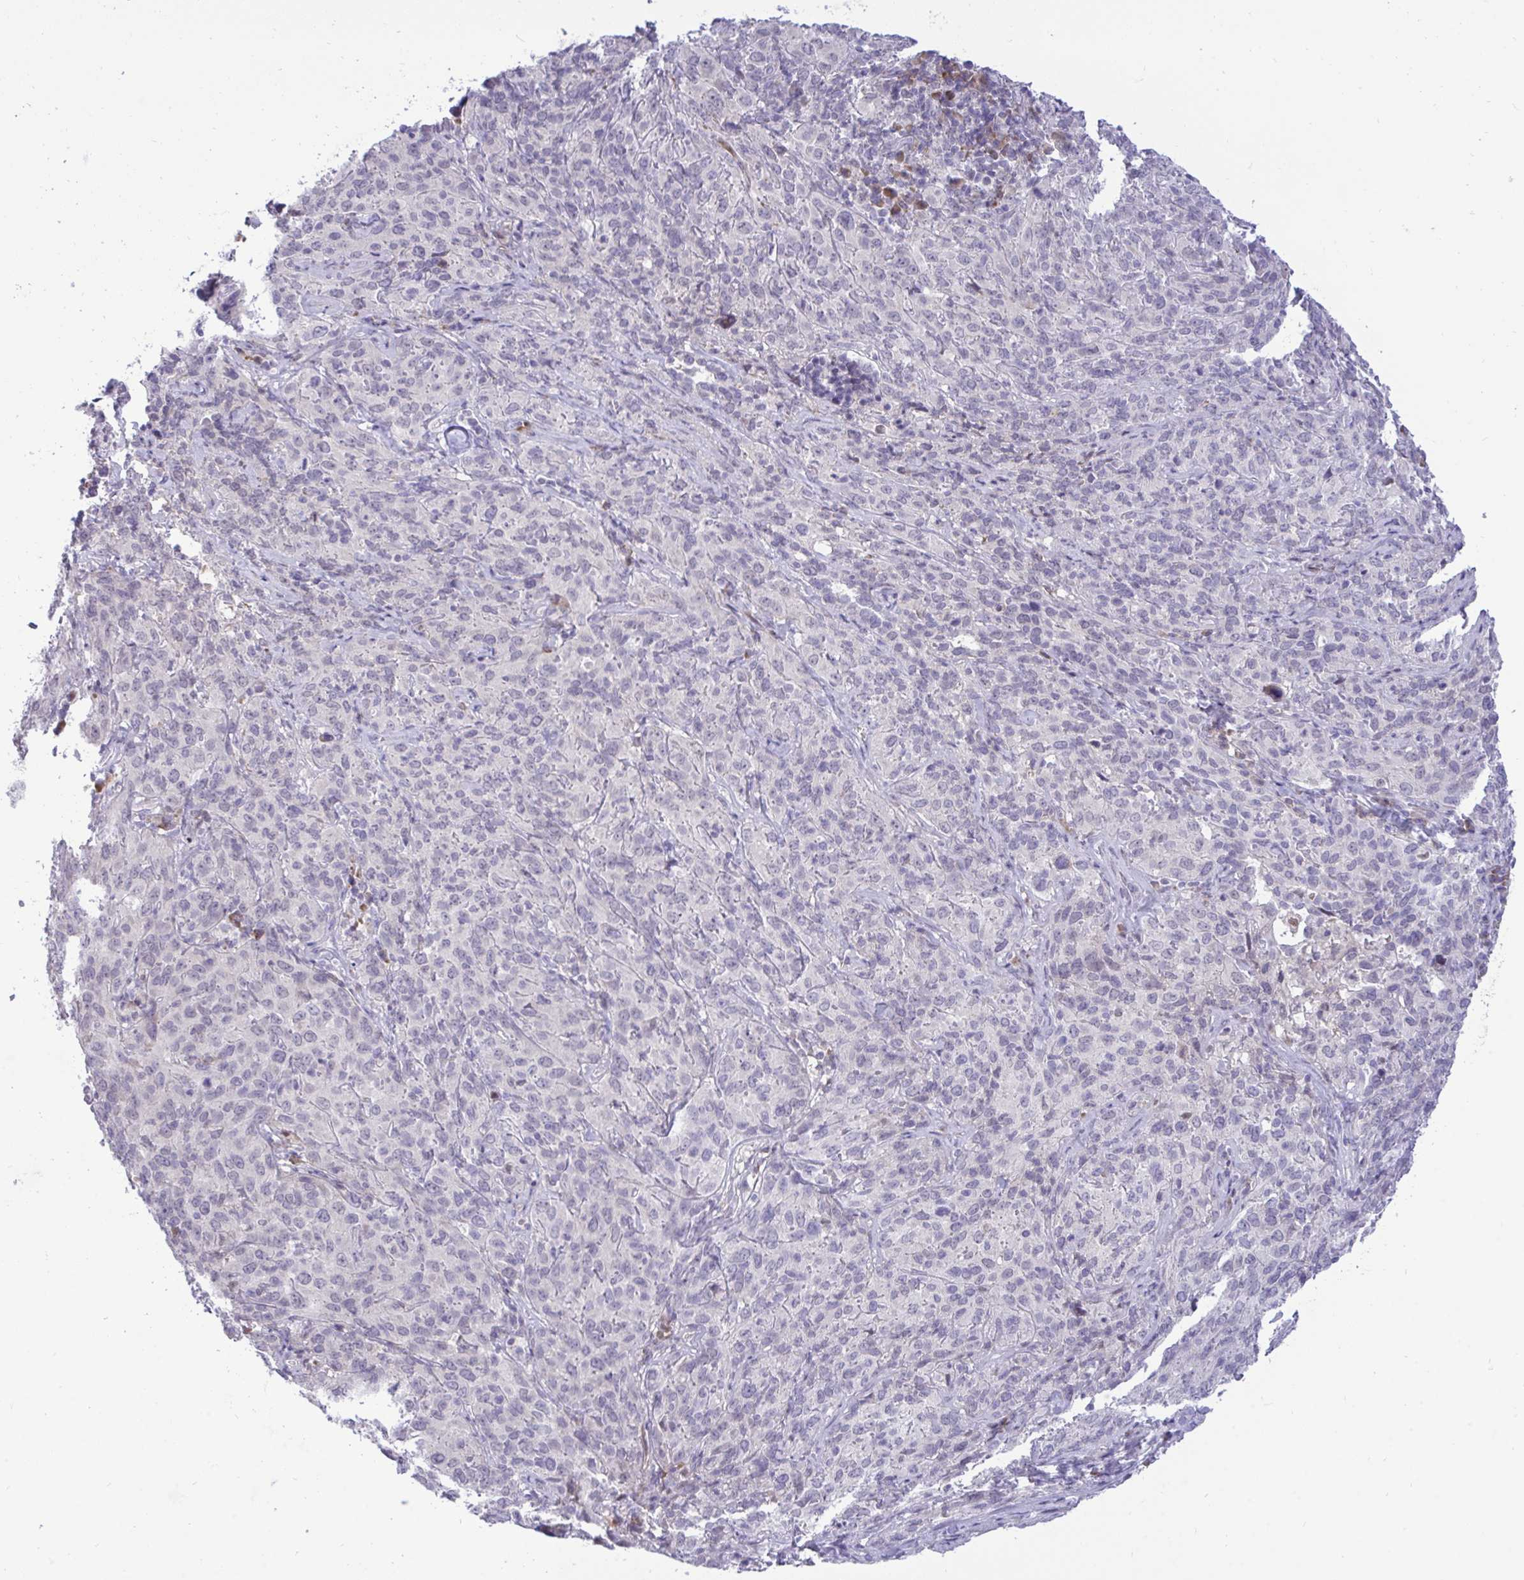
{"staining": {"intensity": "negative", "quantity": "none", "location": "none"}, "tissue": "cervical cancer", "cell_type": "Tumor cells", "image_type": "cancer", "snomed": [{"axis": "morphology", "description": "Squamous cell carcinoma, NOS"}, {"axis": "topography", "description": "Cervix"}], "caption": "Cervical squamous cell carcinoma was stained to show a protein in brown. There is no significant positivity in tumor cells.", "gene": "EPOP", "patient": {"sex": "female", "age": 51}}